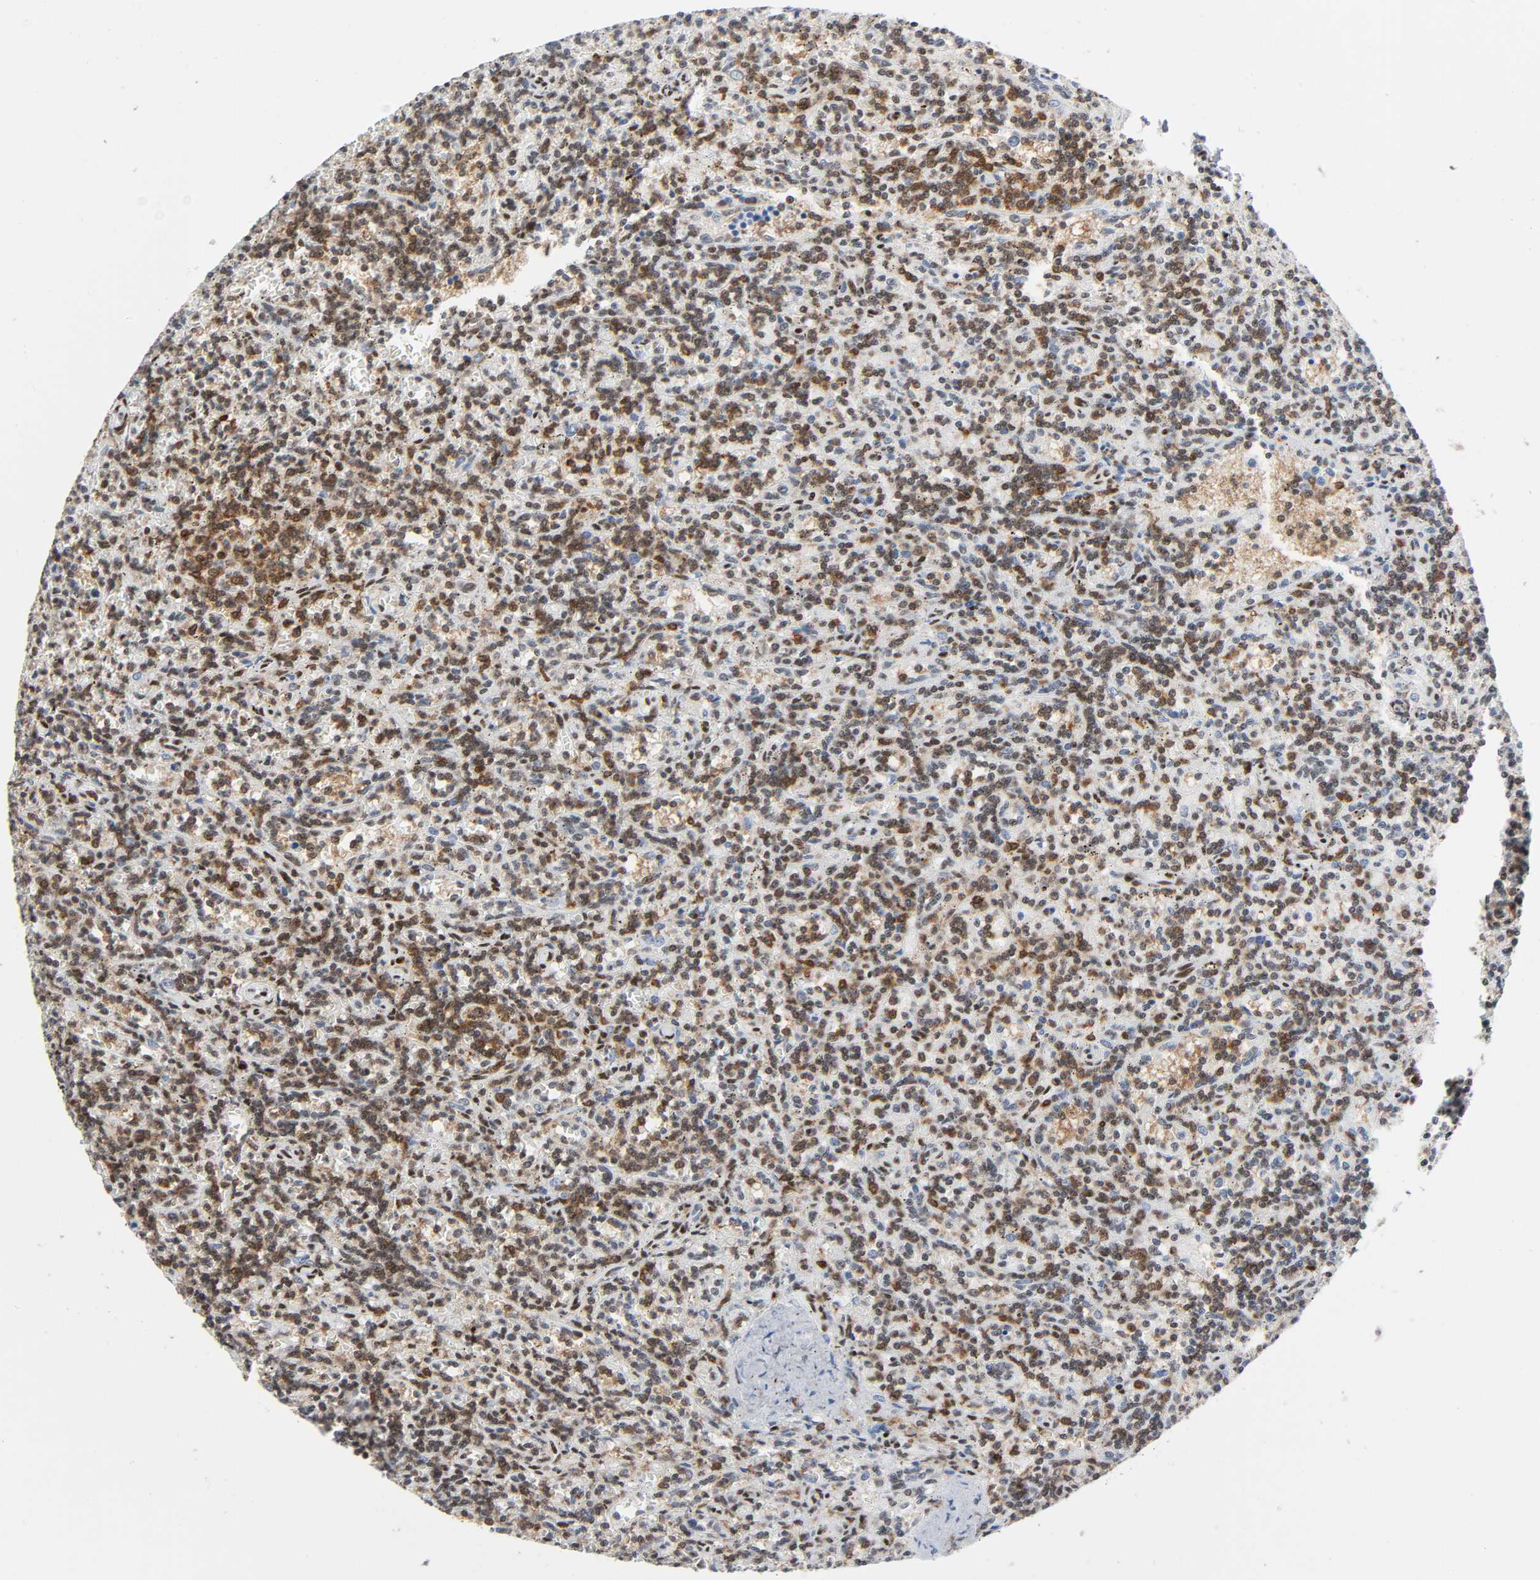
{"staining": {"intensity": "moderate", "quantity": "25%-75%", "location": "cytoplasmic/membranous,nuclear"}, "tissue": "lymphoma", "cell_type": "Tumor cells", "image_type": "cancer", "snomed": [{"axis": "morphology", "description": "Malignant lymphoma, non-Hodgkin's type, Low grade"}, {"axis": "topography", "description": "Spleen"}], "caption": "Protein expression by immunohistochemistry reveals moderate cytoplasmic/membranous and nuclear positivity in approximately 25%-75% of tumor cells in low-grade malignant lymphoma, non-Hodgkin's type.", "gene": "WAS", "patient": {"sex": "male", "age": 73}}